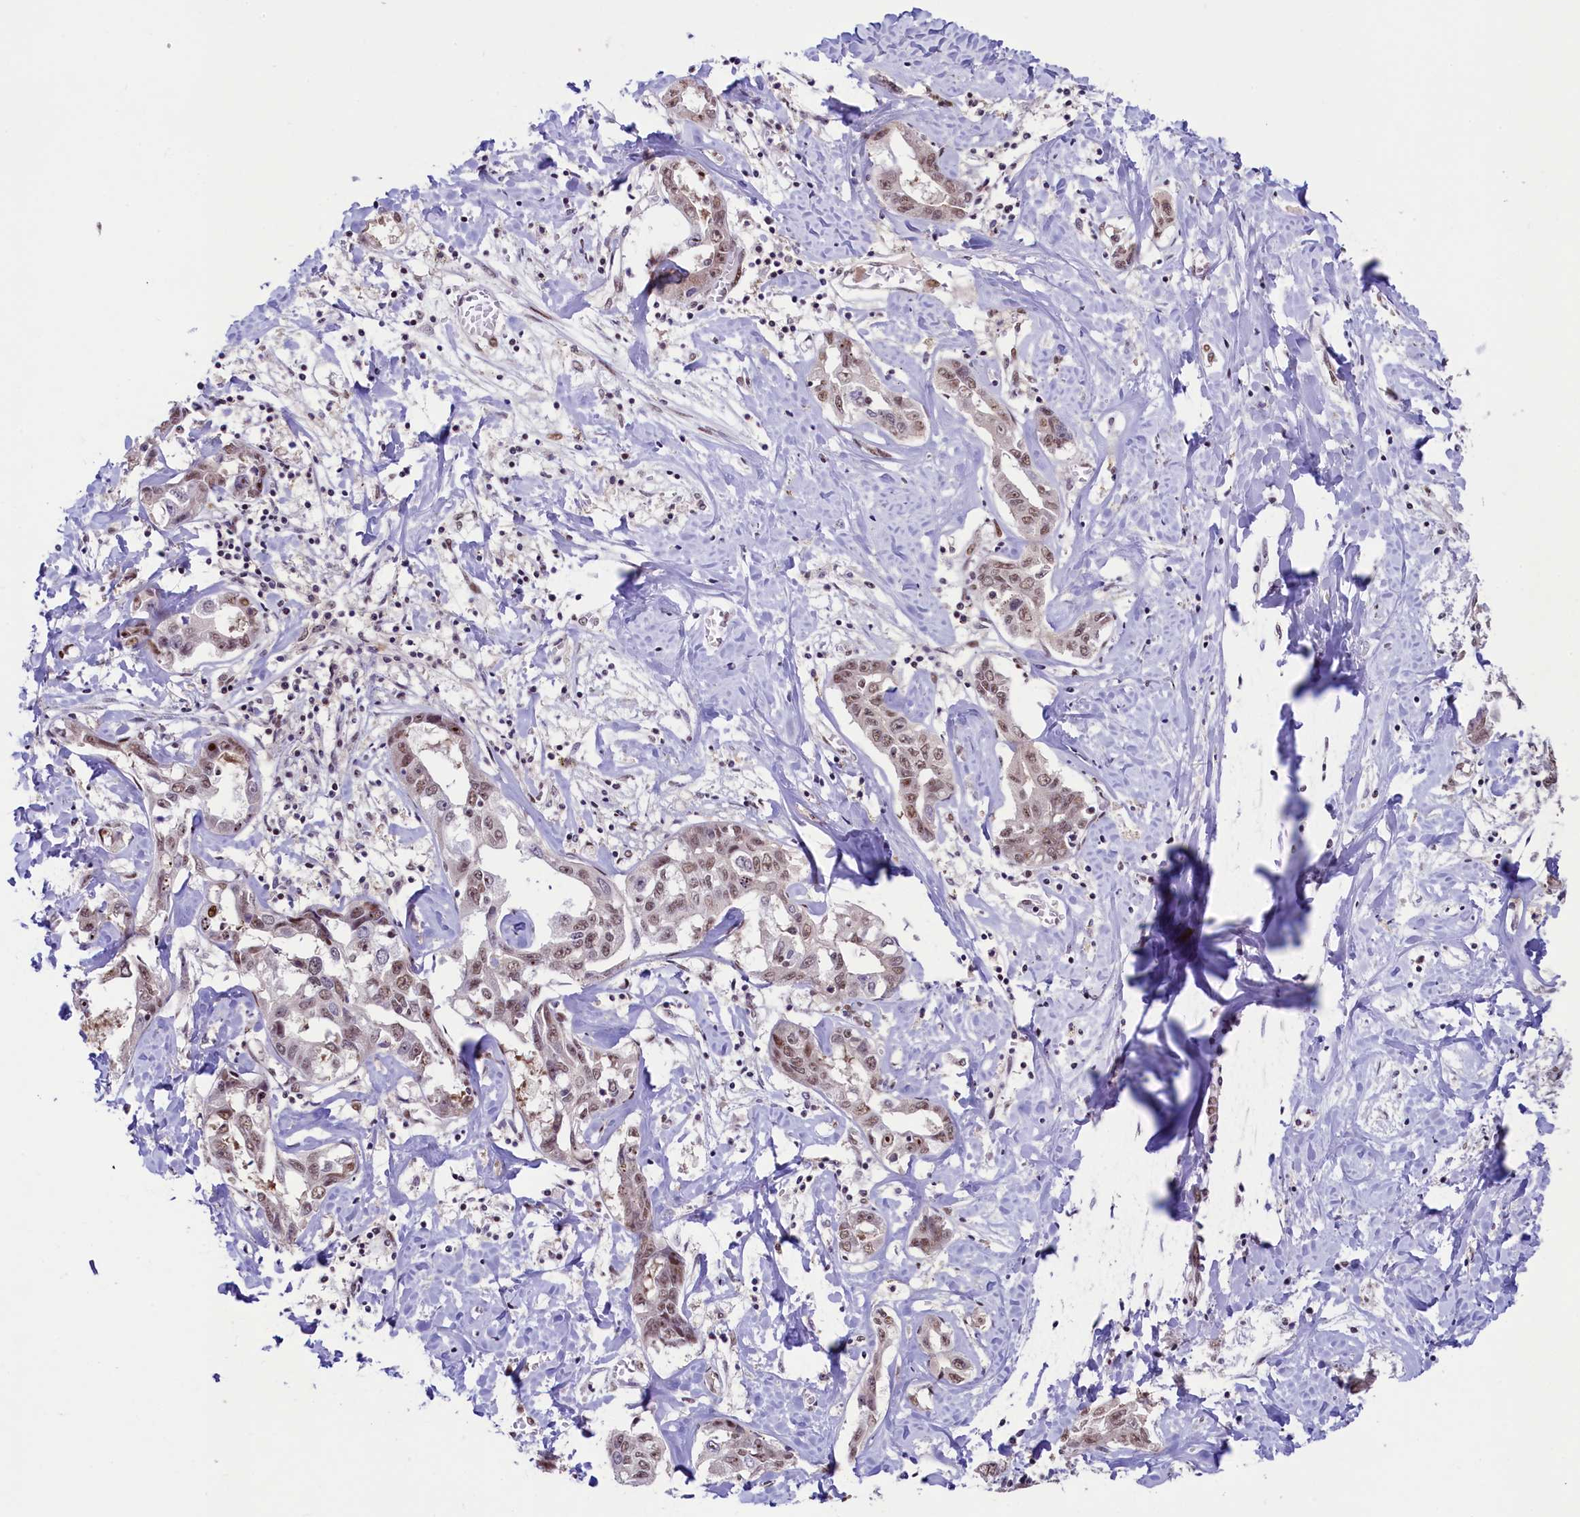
{"staining": {"intensity": "moderate", "quantity": ">75%", "location": "nuclear"}, "tissue": "liver cancer", "cell_type": "Tumor cells", "image_type": "cancer", "snomed": [{"axis": "morphology", "description": "Cholangiocarcinoma"}, {"axis": "topography", "description": "Liver"}], "caption": "There is medium levels of moderate nuclear staining in tumor cells of liver cancer (cholangiocarcinoma), as demonstrated by immunohistochemical staining (brown color).", "gene": "ANKS3", "patient": {"sex": "male", "age": 59}}